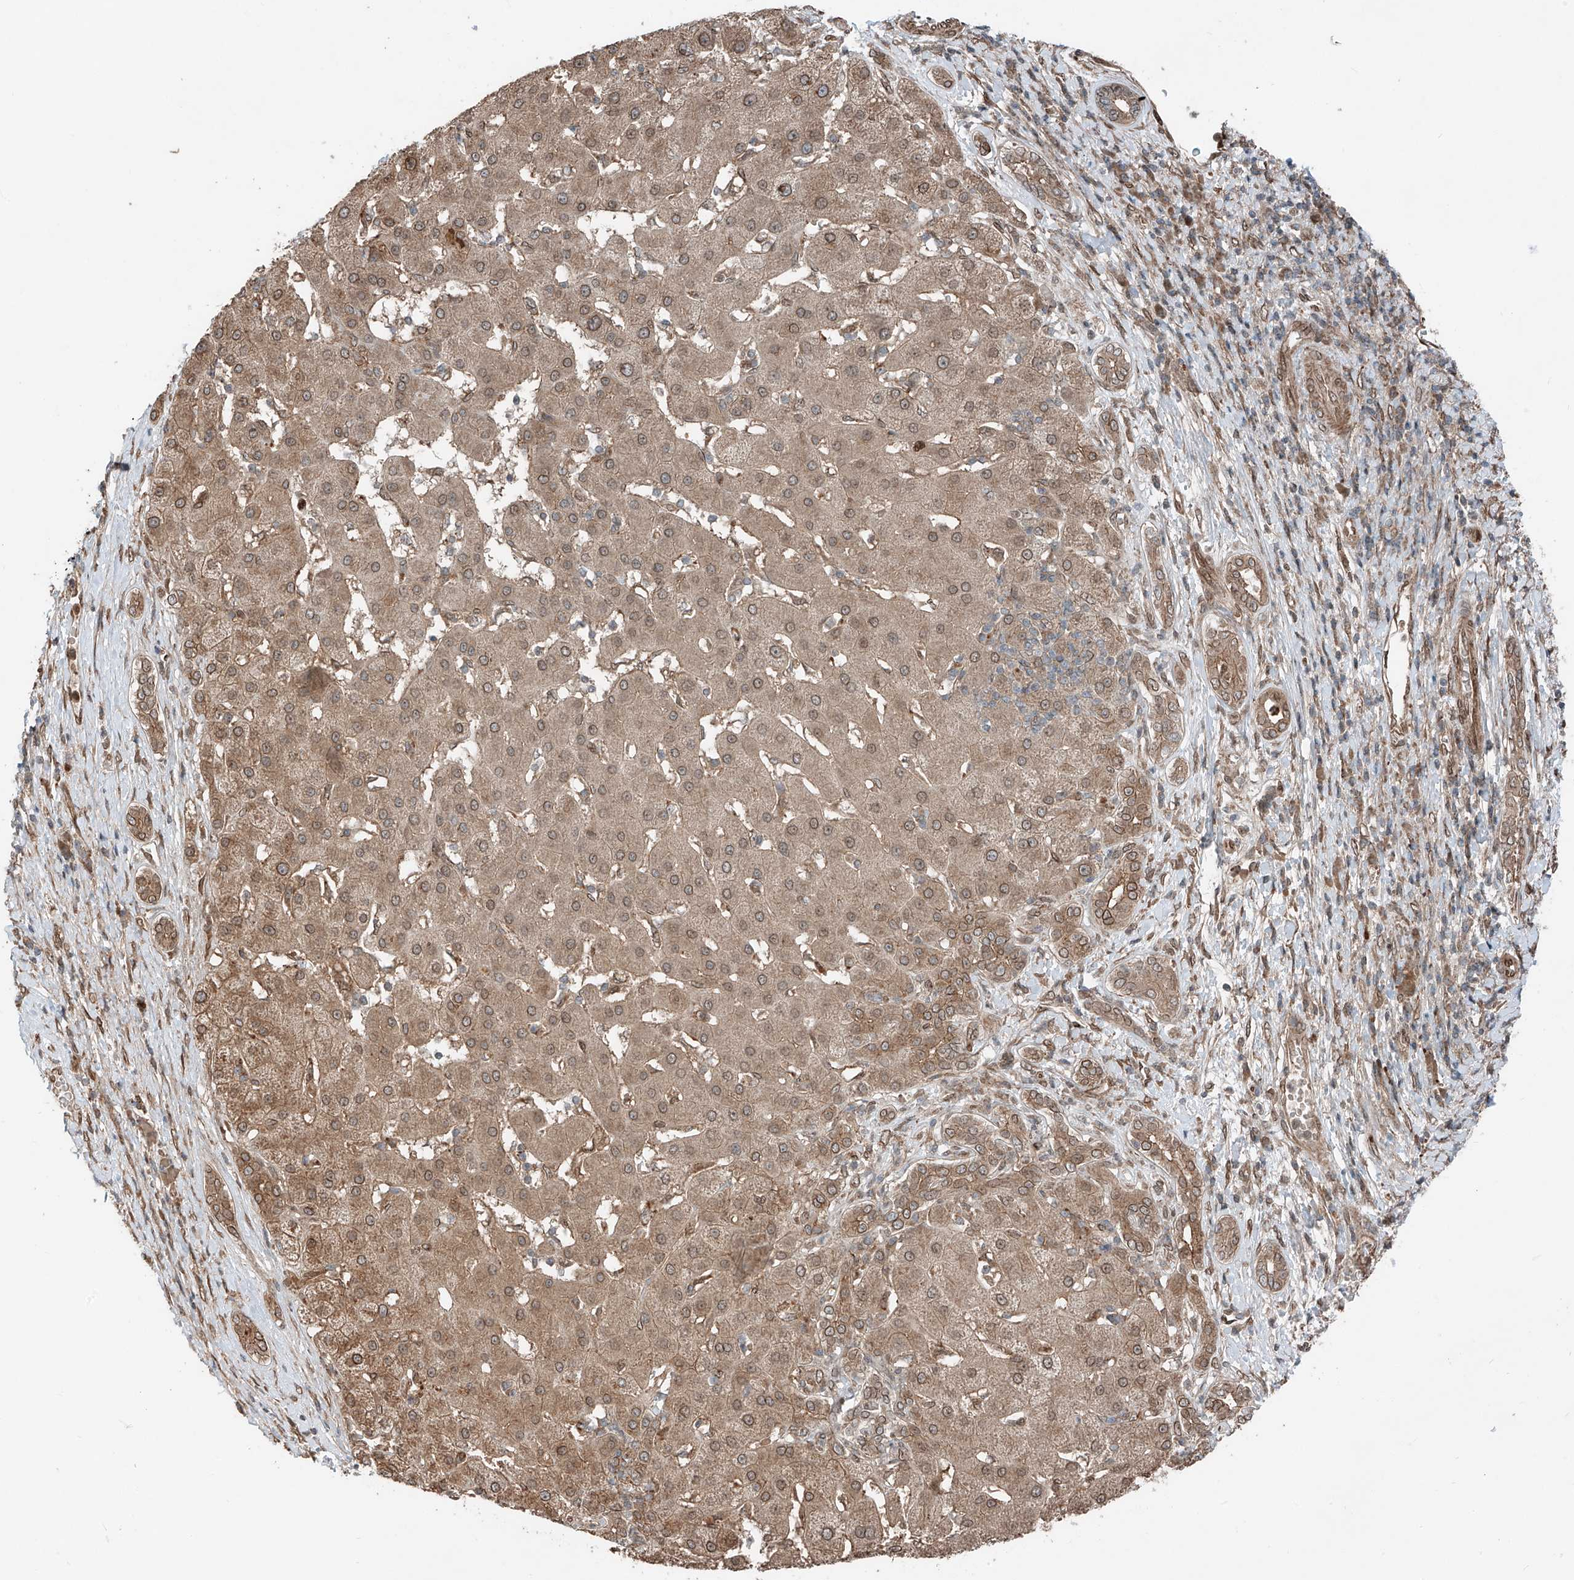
{"staining": {"intensity": "moderate", "quantity": ">75%", "location": "cytoplasmic/membranous"}, "tissue": "liver cancer", "cell_type": "Tumor cells", "image_type": "cancer", "snomed": [{"axis": "morphology", "description": "Carcinoma, Hepatocellular, NOS"}, {"axis": "topography", "description": "Liver"}], "caption": "Immunohistochemistry (IHC) photomicrograph of neoplastic tissue: human liver cancer (hepatocellular carcinoma) stained using immunohistochemistry (IHC) displays medium levels of moderate protein expression localized specifically in the cytoplasmic/membranous of tumor cells, appearing as a cytoplasmic/membranous brown color.", "gene": "CEP162", "patient": {"sex": "male", "age": 65}}